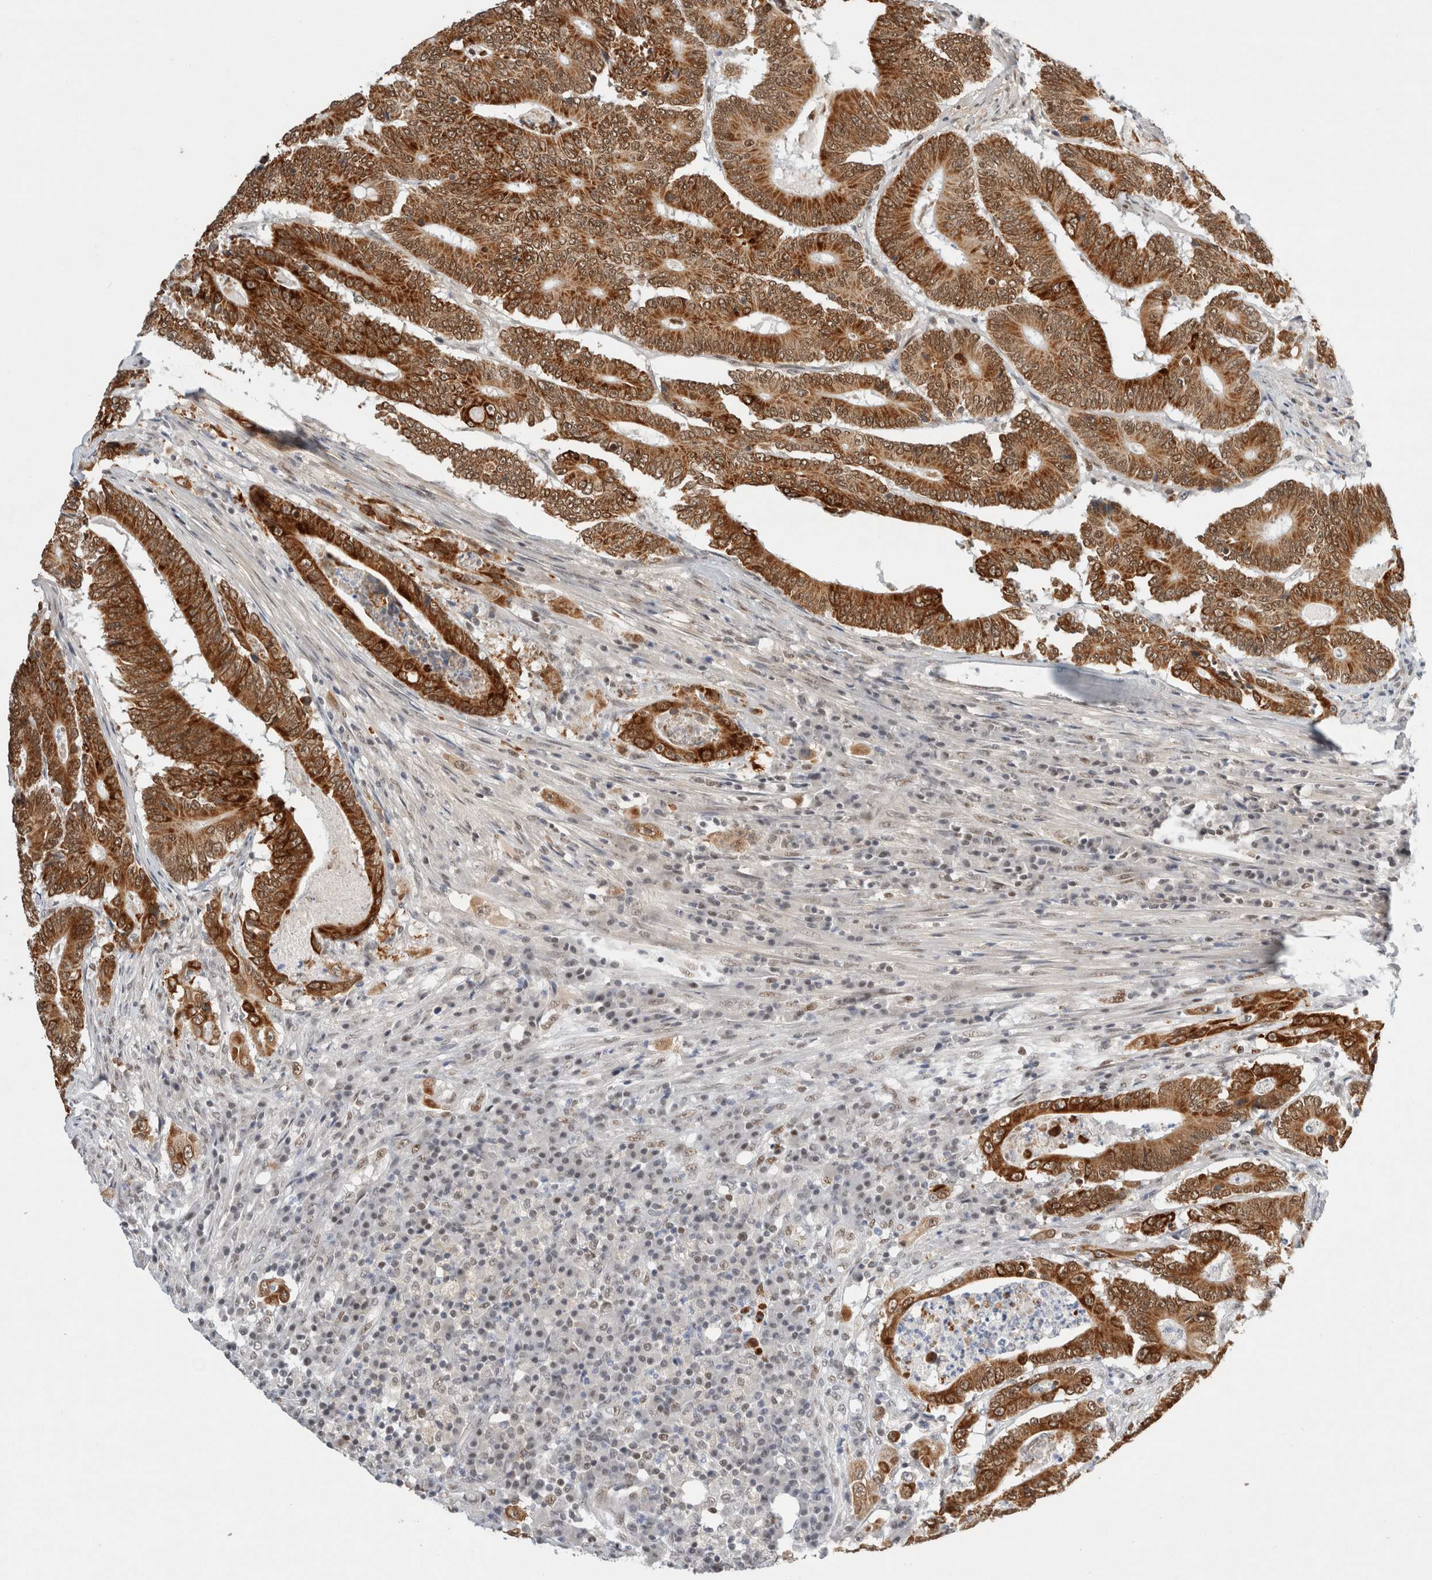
{"staining": {"intensity": "strong", "quantity": ">75%", "location": "cytoplasmic/membranous,nuclear"}, "tissue": "colorectal cancer", "cell_type": "Tumor cells", "image_type": "cancer", "snomed": [{"axis": "morphology", "description": "Adenocarcinoma, NOS"}, {"axis": "topography", "description": "Colon"}], "caption": "DAB immunohistochemical staining of human colorectal cancer (adenocarcinoma) reveals strong cytoplasmic/membranous and nuclear protein expression in approximately >75% of tumor cells. (brown staining indicates protein expression, while blue staining denotes nuclei).", "gene": "GTF2I", "patient": {"sex": "male", "age": 83}}